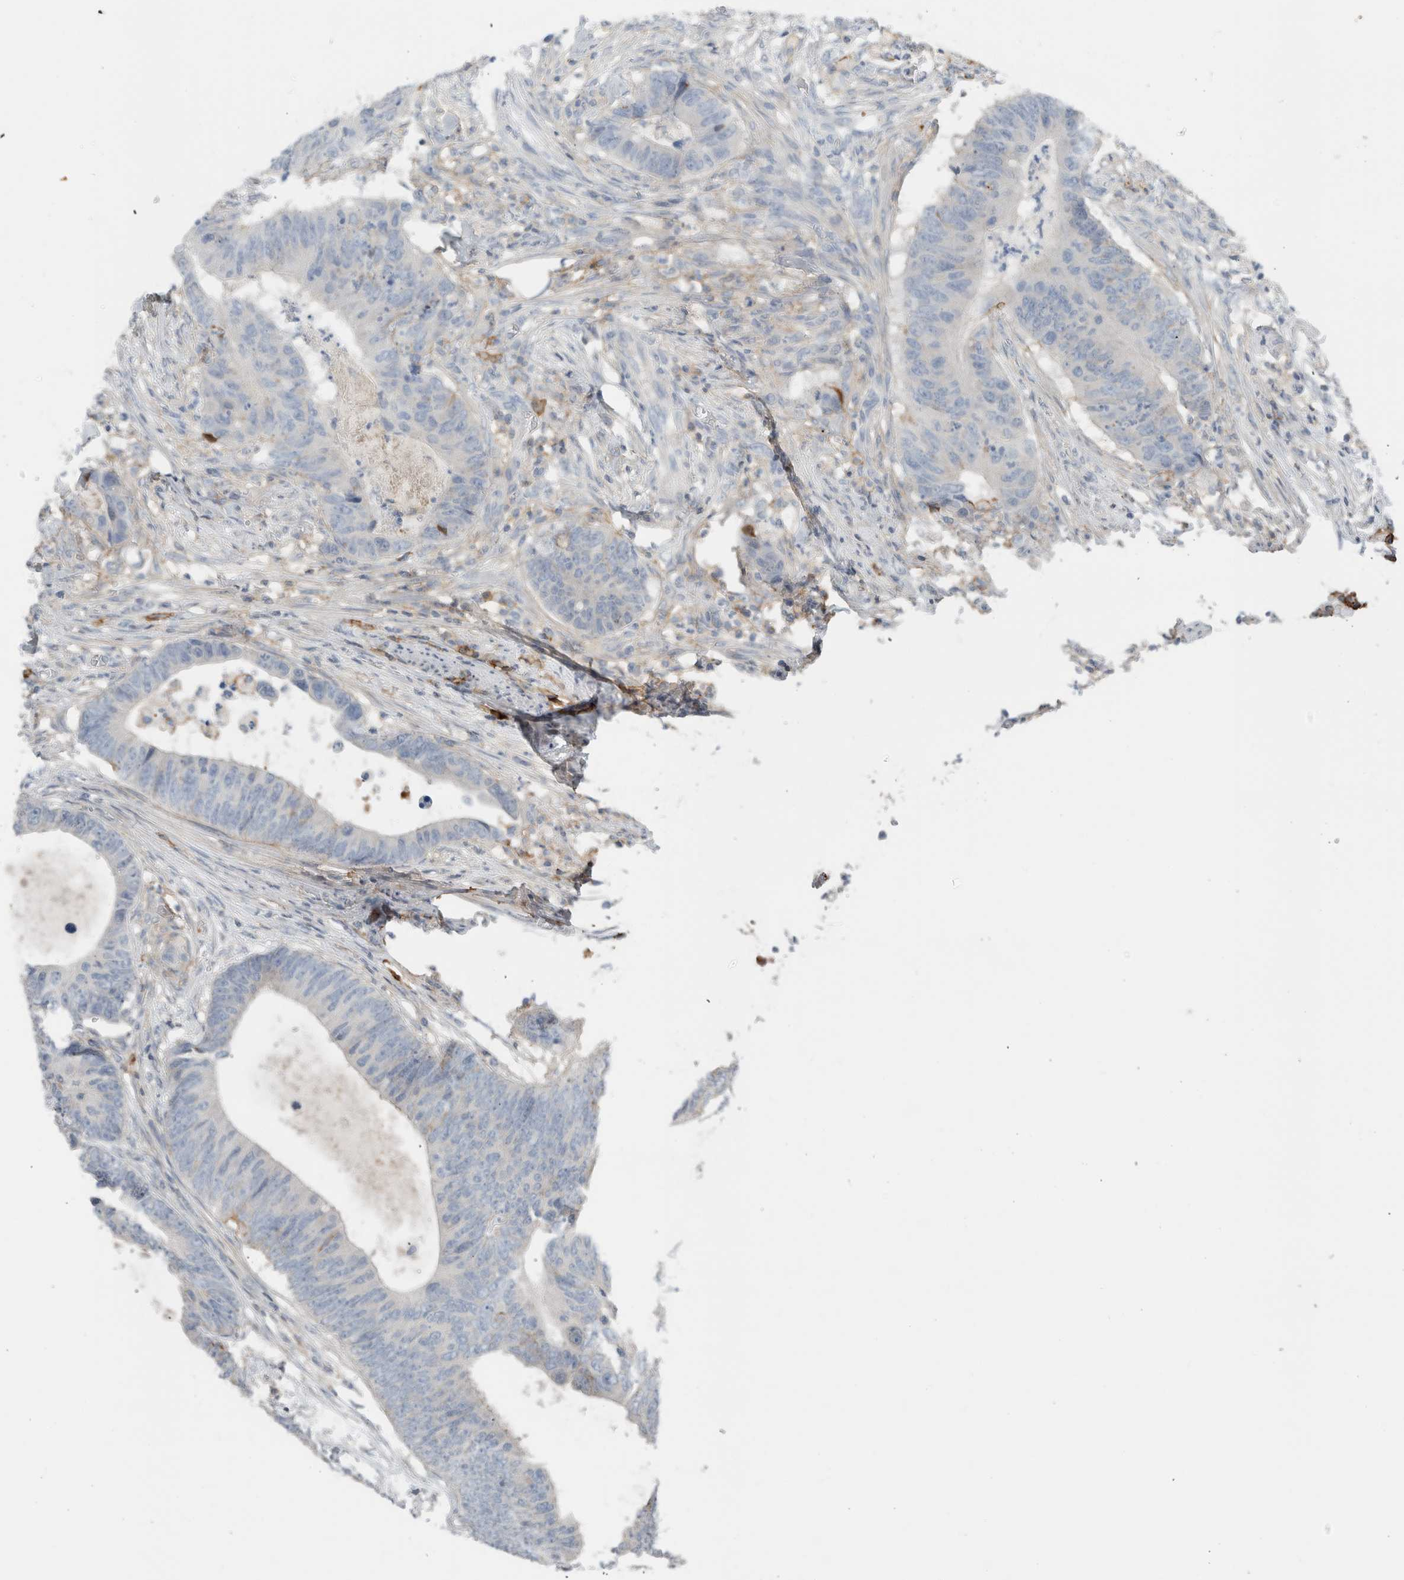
{"staining": {"intensity": "negative", "quantity": "none", "location": "none"}, "tissue": "colorectal cancer", "cell_type": "Tumor cells", "image_type": "cancer", "snomed": [{"axis": "morphology", "description": "Adenocarcinoma, NOS"}, {"axis": "topography", "description": "Colon"}], "caption": "An image of colorectal adenocarcinoma stained for a protein reveals no brown staining in tumor cells. (DAB IHC visualized using brightfield microscopy, high magnification).", "gene": "ERCC6L2", "patient": {"sex": "male", "age": 56}}